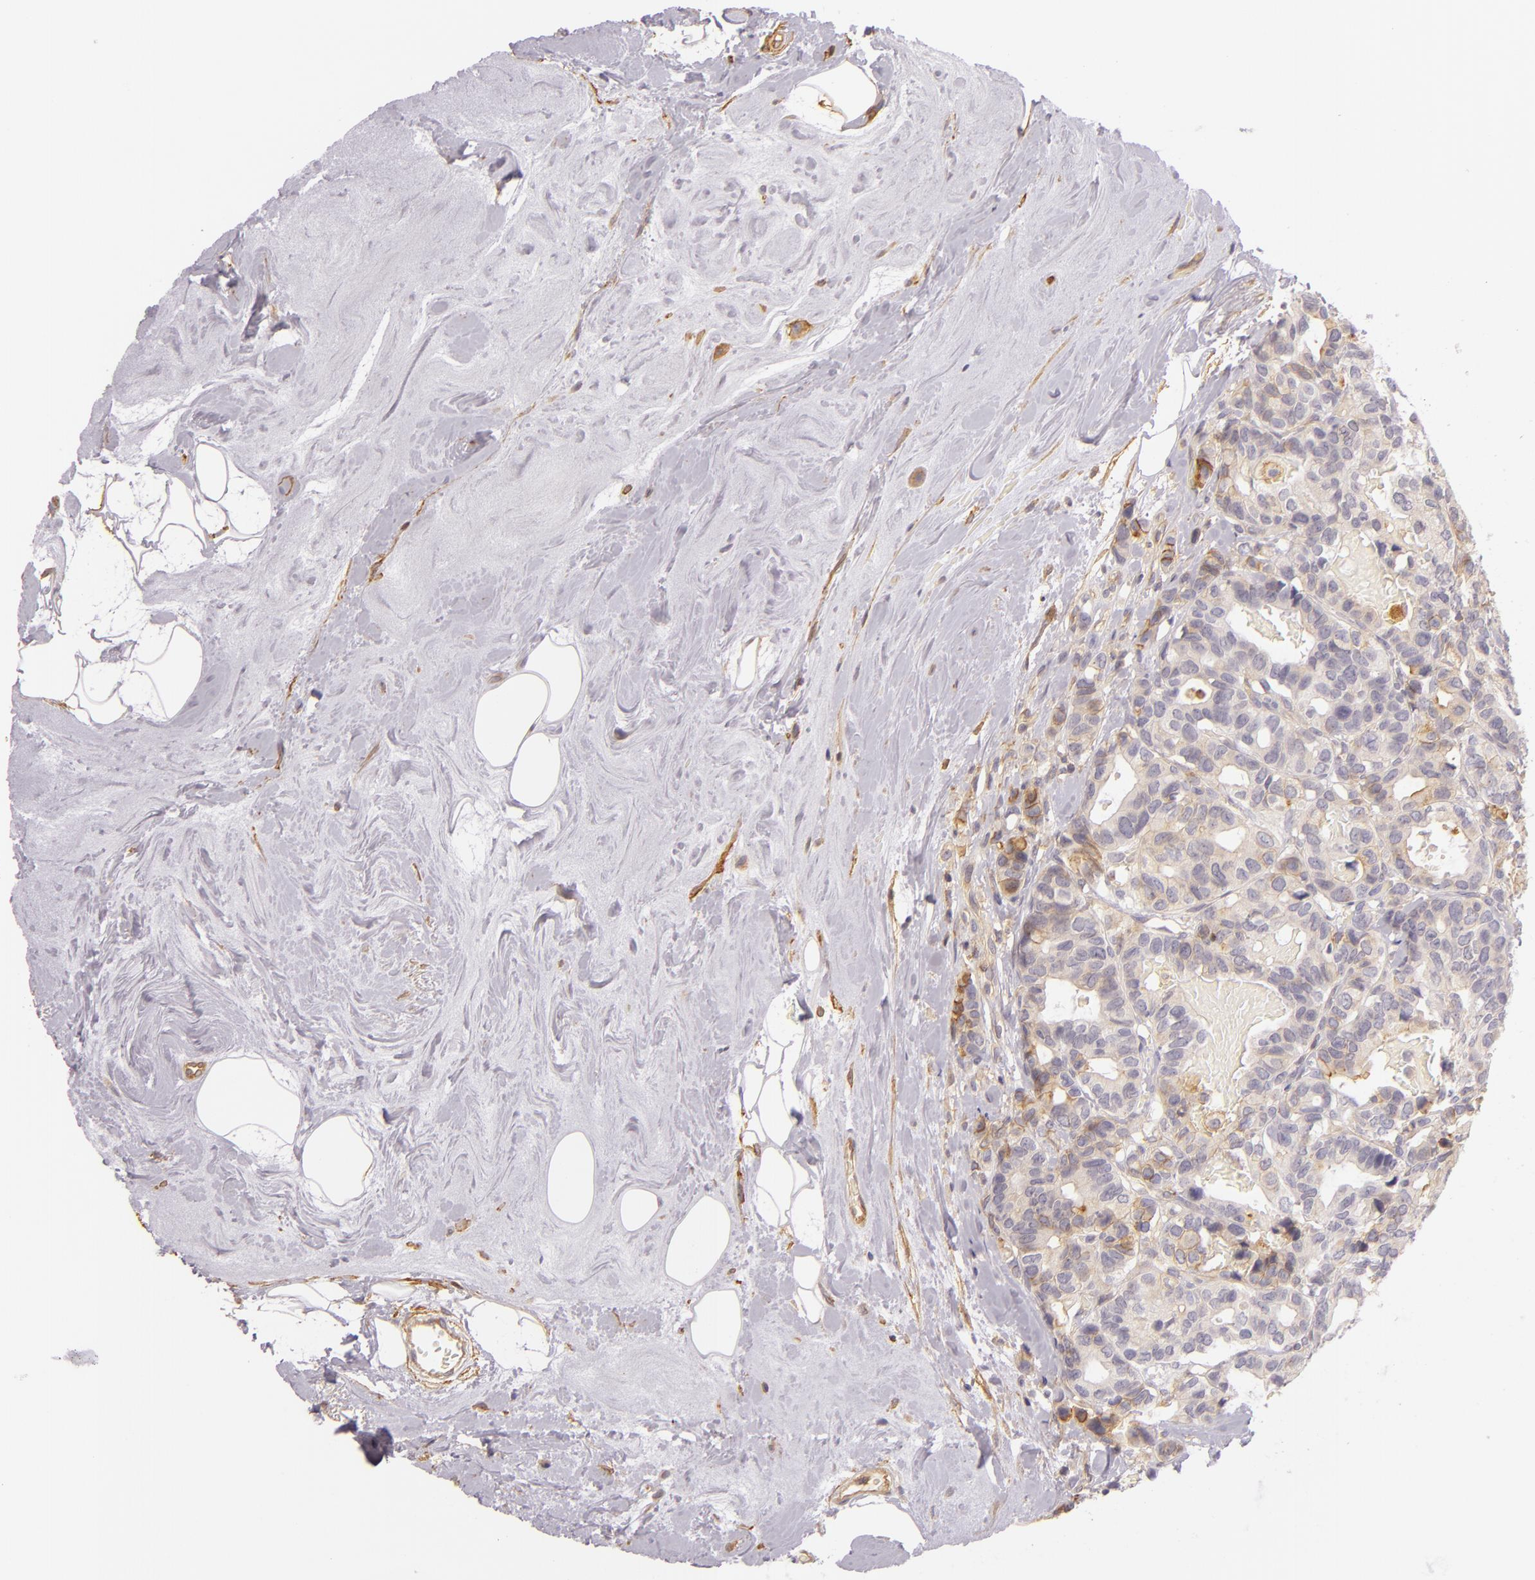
{"staining": {"intensity": "weak", "quantity": "<25%", "location": "cytoplasmic/membranous"}, "tissue": "breast cancer", "cell_type": "Tumor cells", "image_type": "cancer", "snomed": [{"axis": "morphology", "description": "Duct carcinoma"}, {"axis": "topography", "description": "Breast"}], "caption": "A photomicrograph of infiltrating ductal carcinoma (breast) stained for a protein reveals no brown staining in tumor cells.", "gene": "CTSF", "patient": {"sex": "female", "age": 69}}